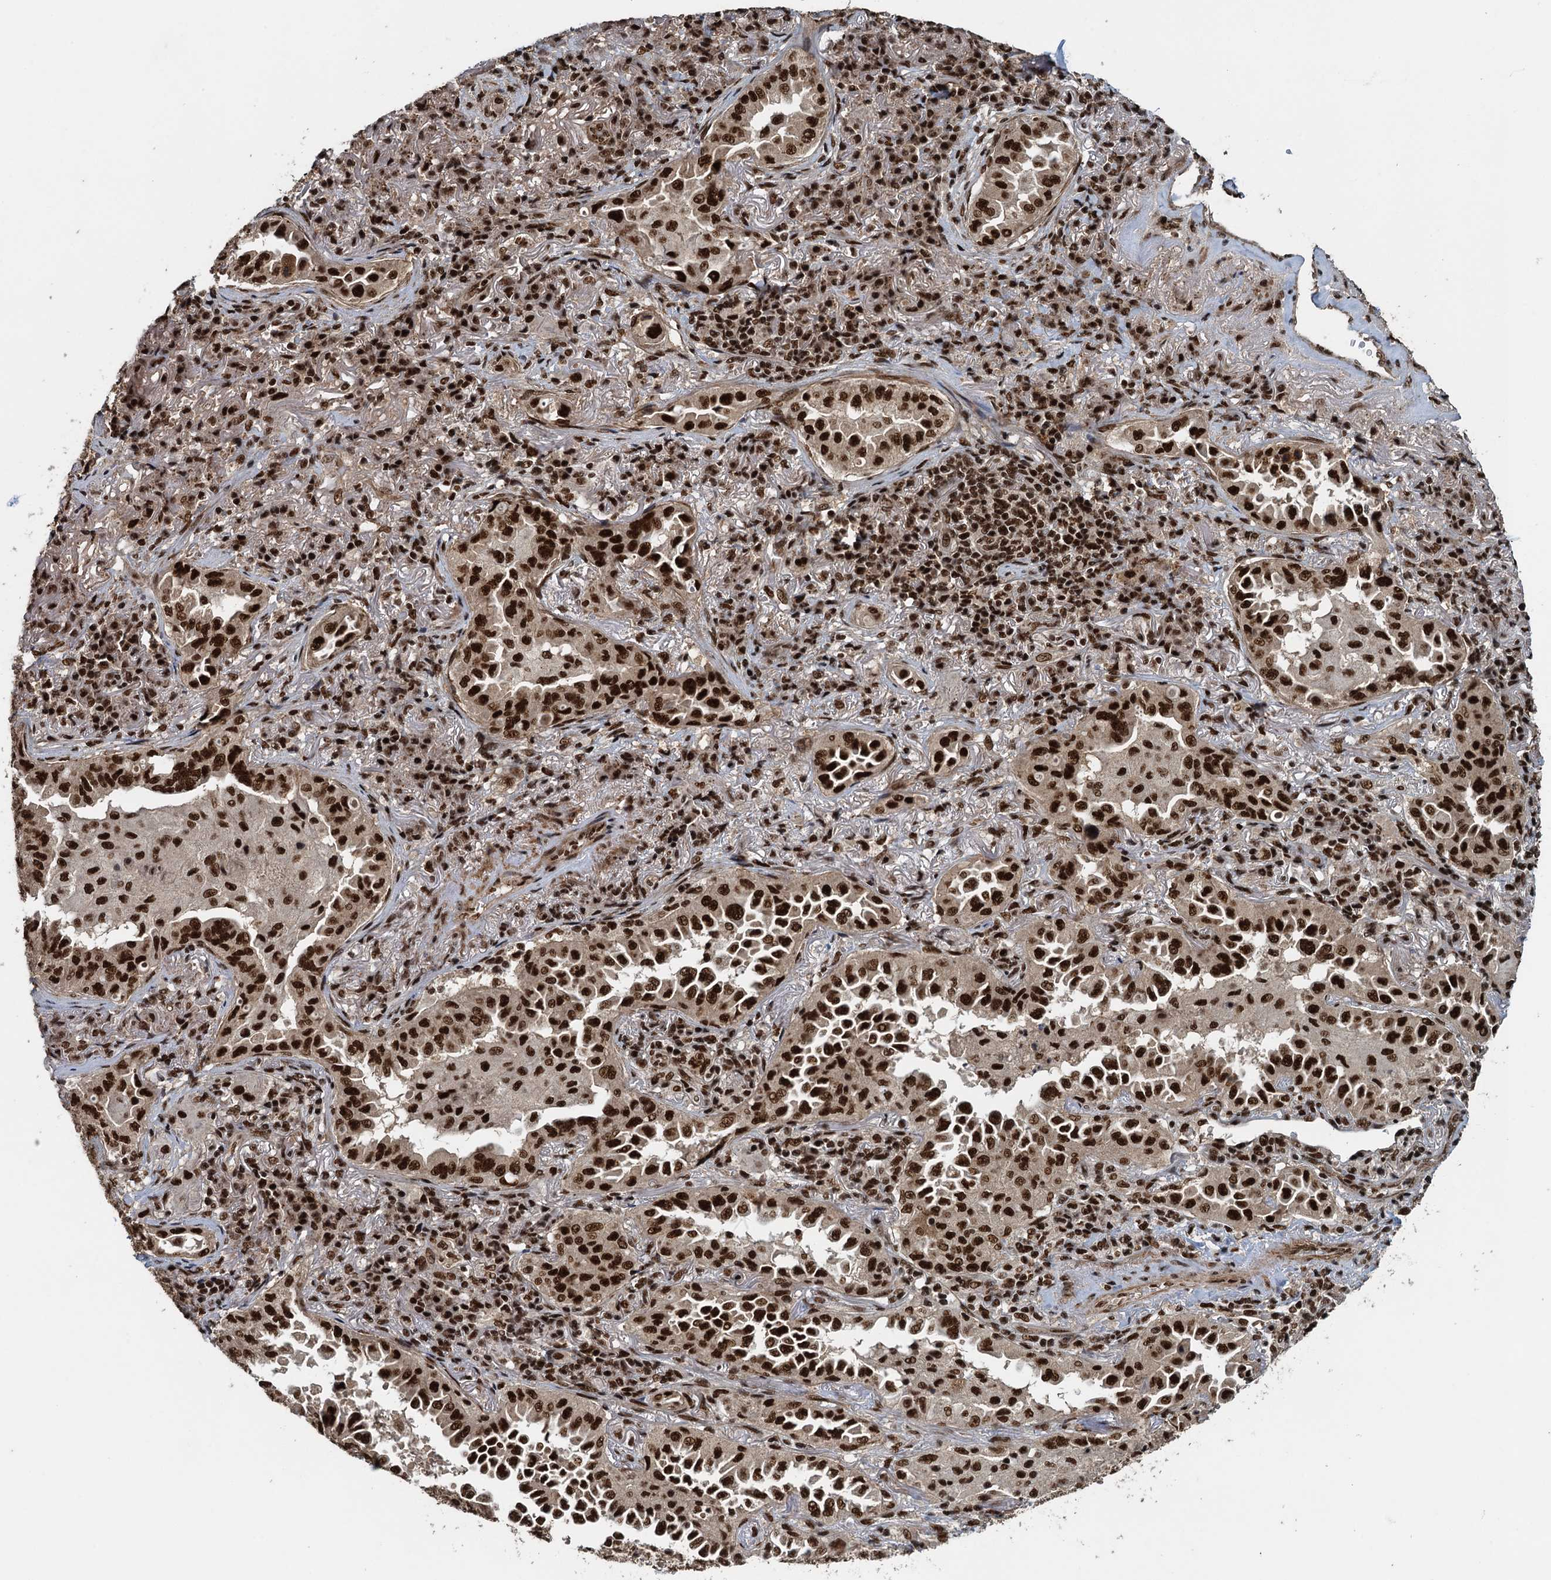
{"staining": {"intensity": "strong", "quantity": ">75%", "location": "nuclear"}, "tissue": "lung cancer", "cell_type": "Tumor cells", "image_type": "cancer", "snomed": [{"axis": "morphology", "description": "Adenocarcinoma, NOS"}, {"axis": "topography", "description": "Lung"}], "caption": "Protein expression analysis of lung cancer shows strong nuclear expression in approximately >75% of tumor cells.", "gene": "ZC3H18", "patient": {"sex": "female", "age": 69}}